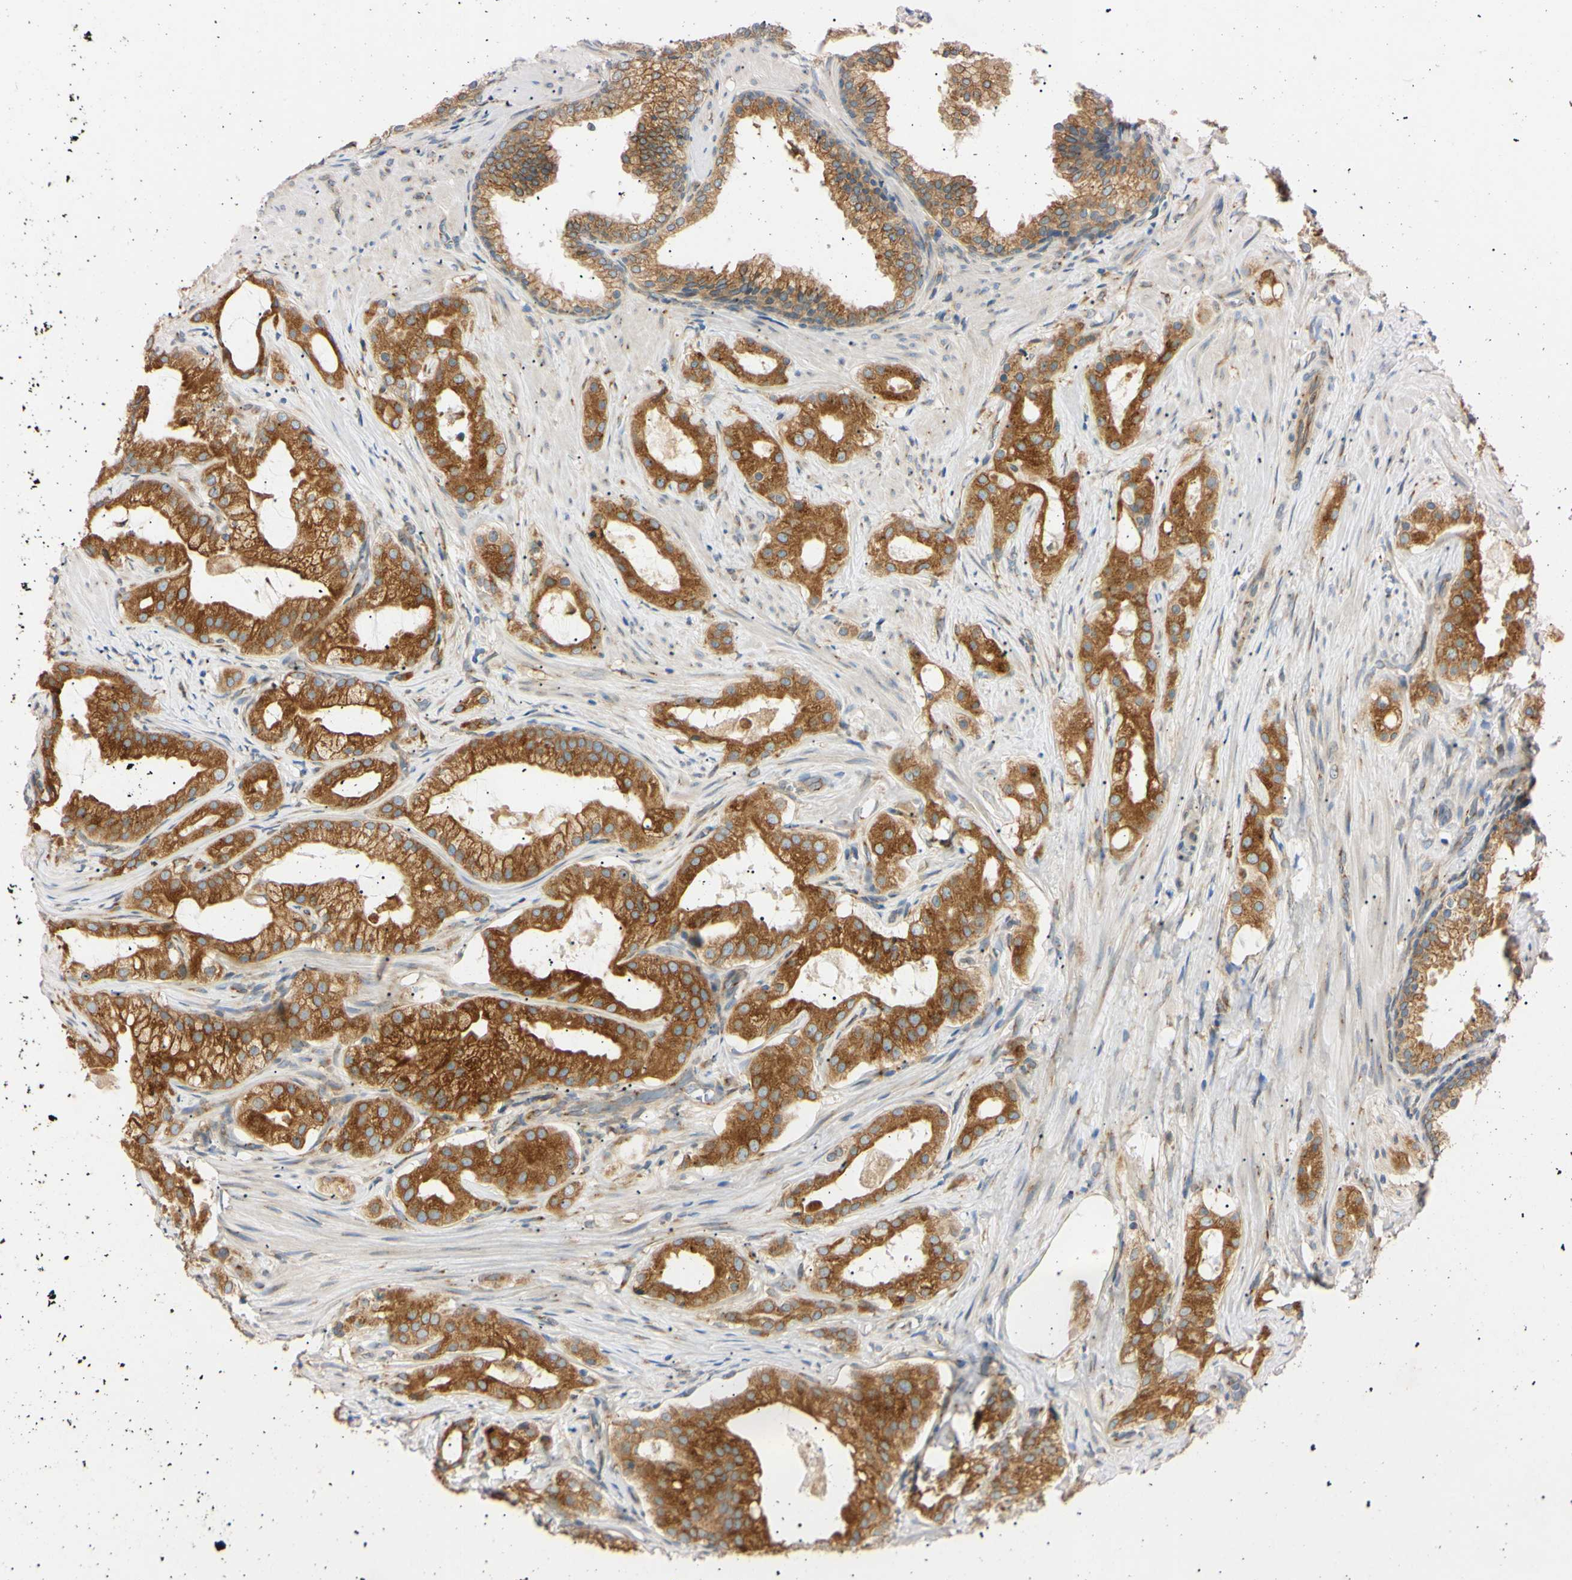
{"staining": {"intensity": "strong", "quantity": ">75%", "location": "cytoplasmic/membranous"}, "tissue": "prostate cancer", "cell_type": "Tumor cells", "image_type": "cancer", "snomed": [{"axis": "morphology", "description": "Adenocarcinoma, Low grade"}, {"axis": "topography", "description": "Prostate"}], "caption": "The micrograph reveals staining of prostate cancer (adenocarcinoma (low-grade)), revealing strong cytoplasmic/membranous protein positivity (brown color) within tumor cells. The staining was performed using DAB, with brown indicating positive protein expression. Nuclei are stained blue with hematoxylin.", "gene": "IER3IP1", "patient": {"sex": "male", "age": 59}}